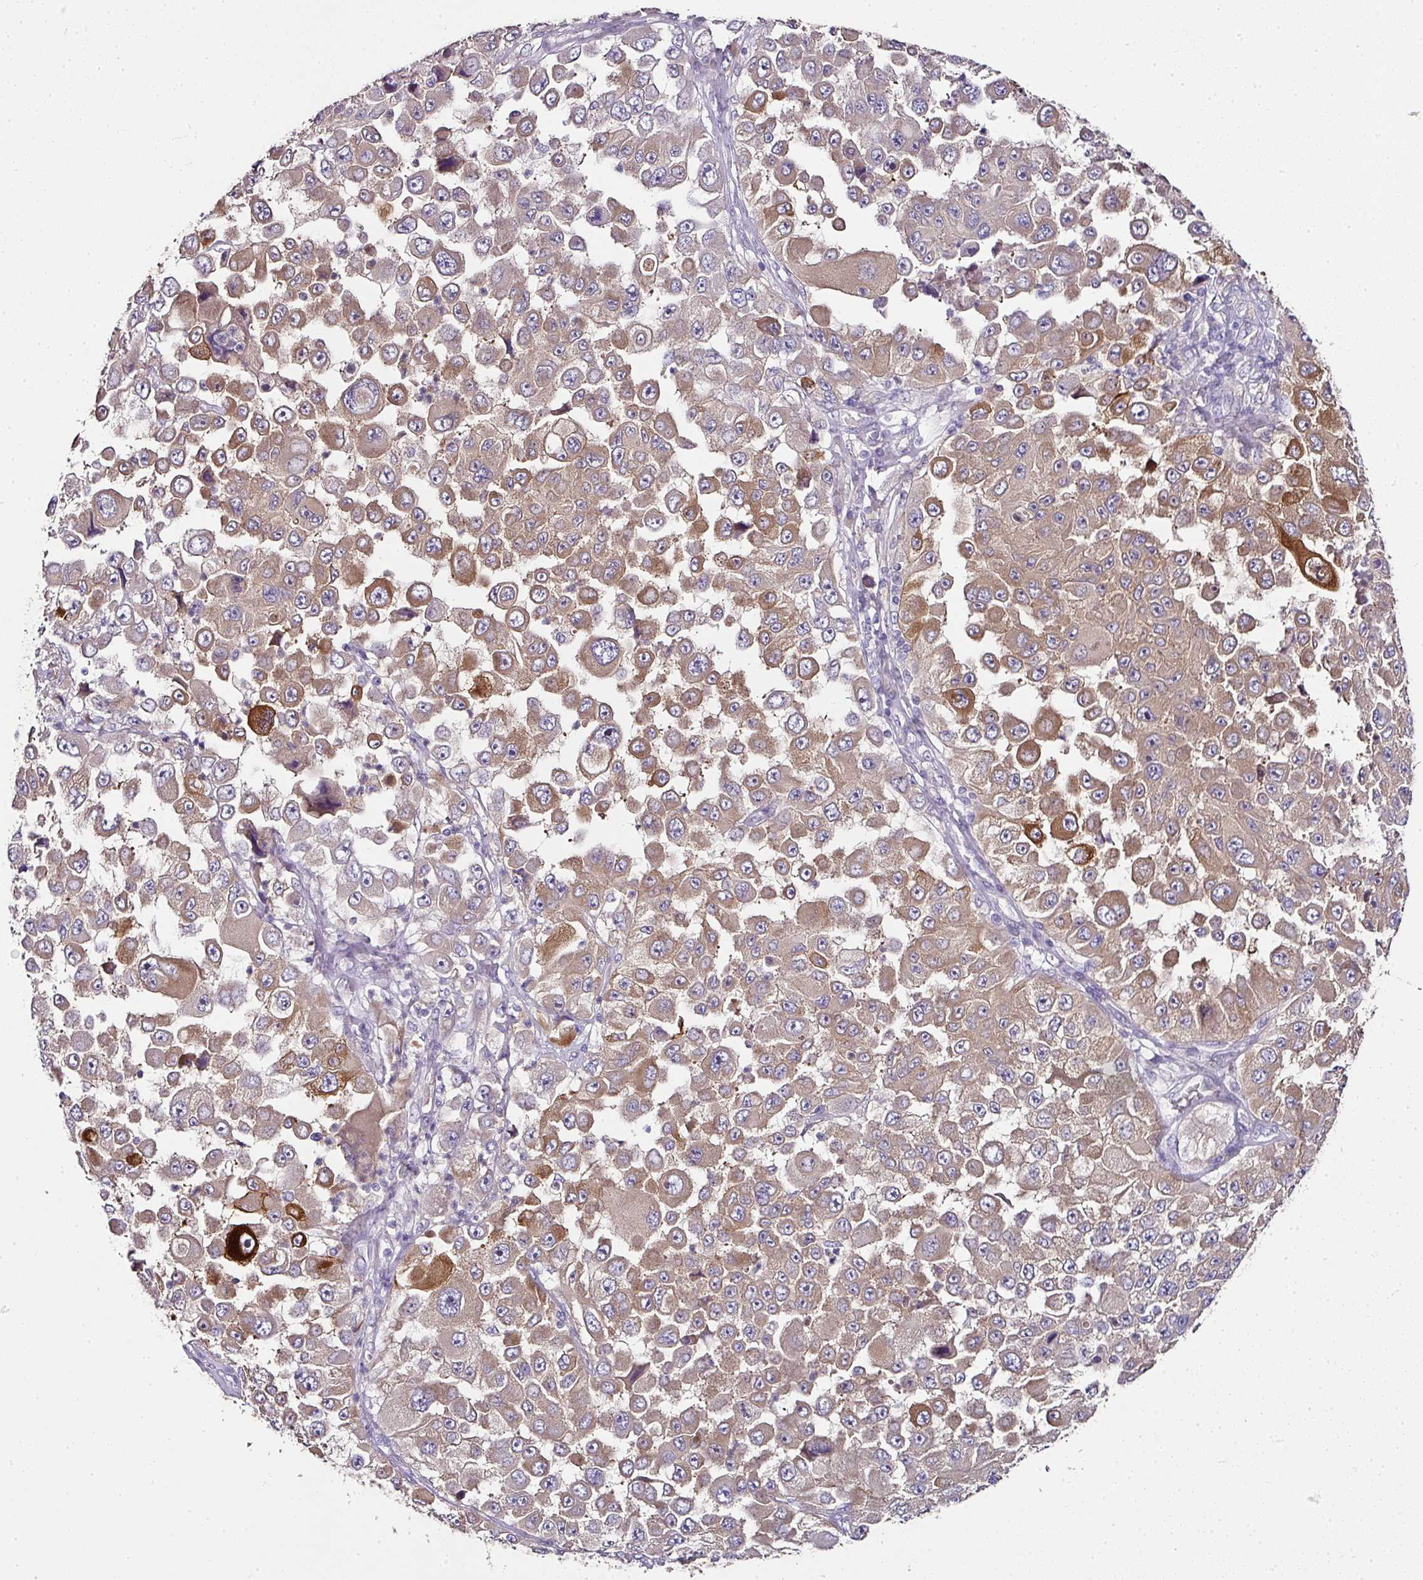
{"staining": {"intensity": "moderate", "quantity": ">75%", "location": "cytoplasmic/membranous"}, "tissue": "melanoma", "cell_type": "Tumor cells", "image_type": "cancer", "snomed": [{"axis": "morphology", "description": "Malignant melanoma, Metastatic site"}, {"axis": "topography", "description": "Lymph node"}], "caption": "Malignant melanoma (metastatic site) stained with immunohistochemistry (IHC) demonstrates moderate cytoplasmic/membranous positivity in approximately >75% of tumor cells. The protein of interest is shown in brown color, while the nuclei are stained blue.", "gene": "SKIC2", "patient": {"sex": "male", "age": 62}}